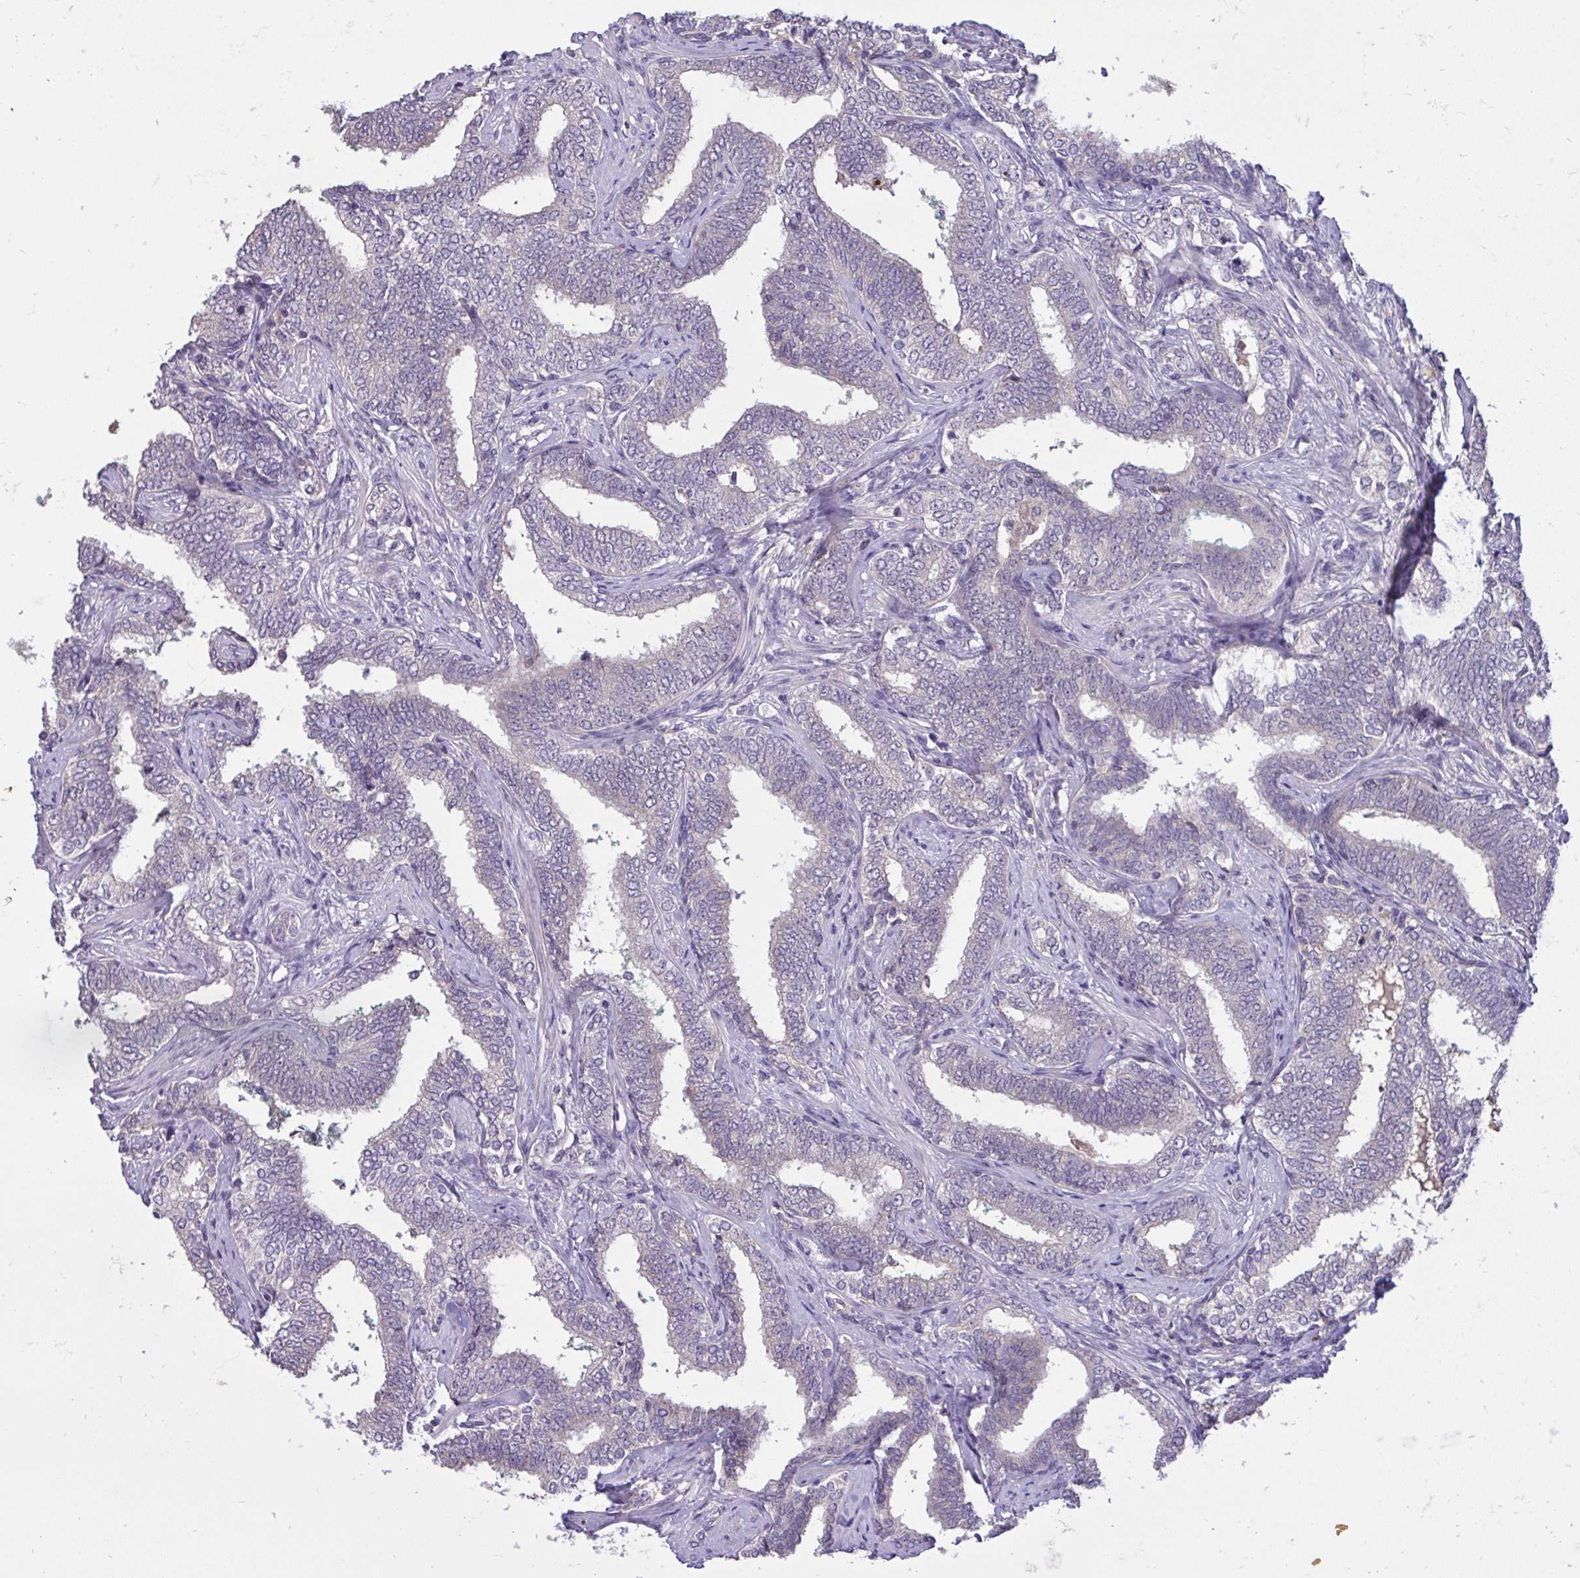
{"staining": {"intensity": "negative", "quantity": "none", "location": "none"}, "tissue": "prostate cancer", "cell_type": "Tumor cells", "image_type": "cancer", "snomed": [{"axis": "morphology", "description": "Adenocarcinoma, High grade"}, {"axis": "topography", "description": "Prostate"}], "caption": "Immunohistochemistry of human prostate cancer exhibits no expression in tumor cells.", "gene": "C19orf54", "patient": {"sex": "male", "age": 72}}